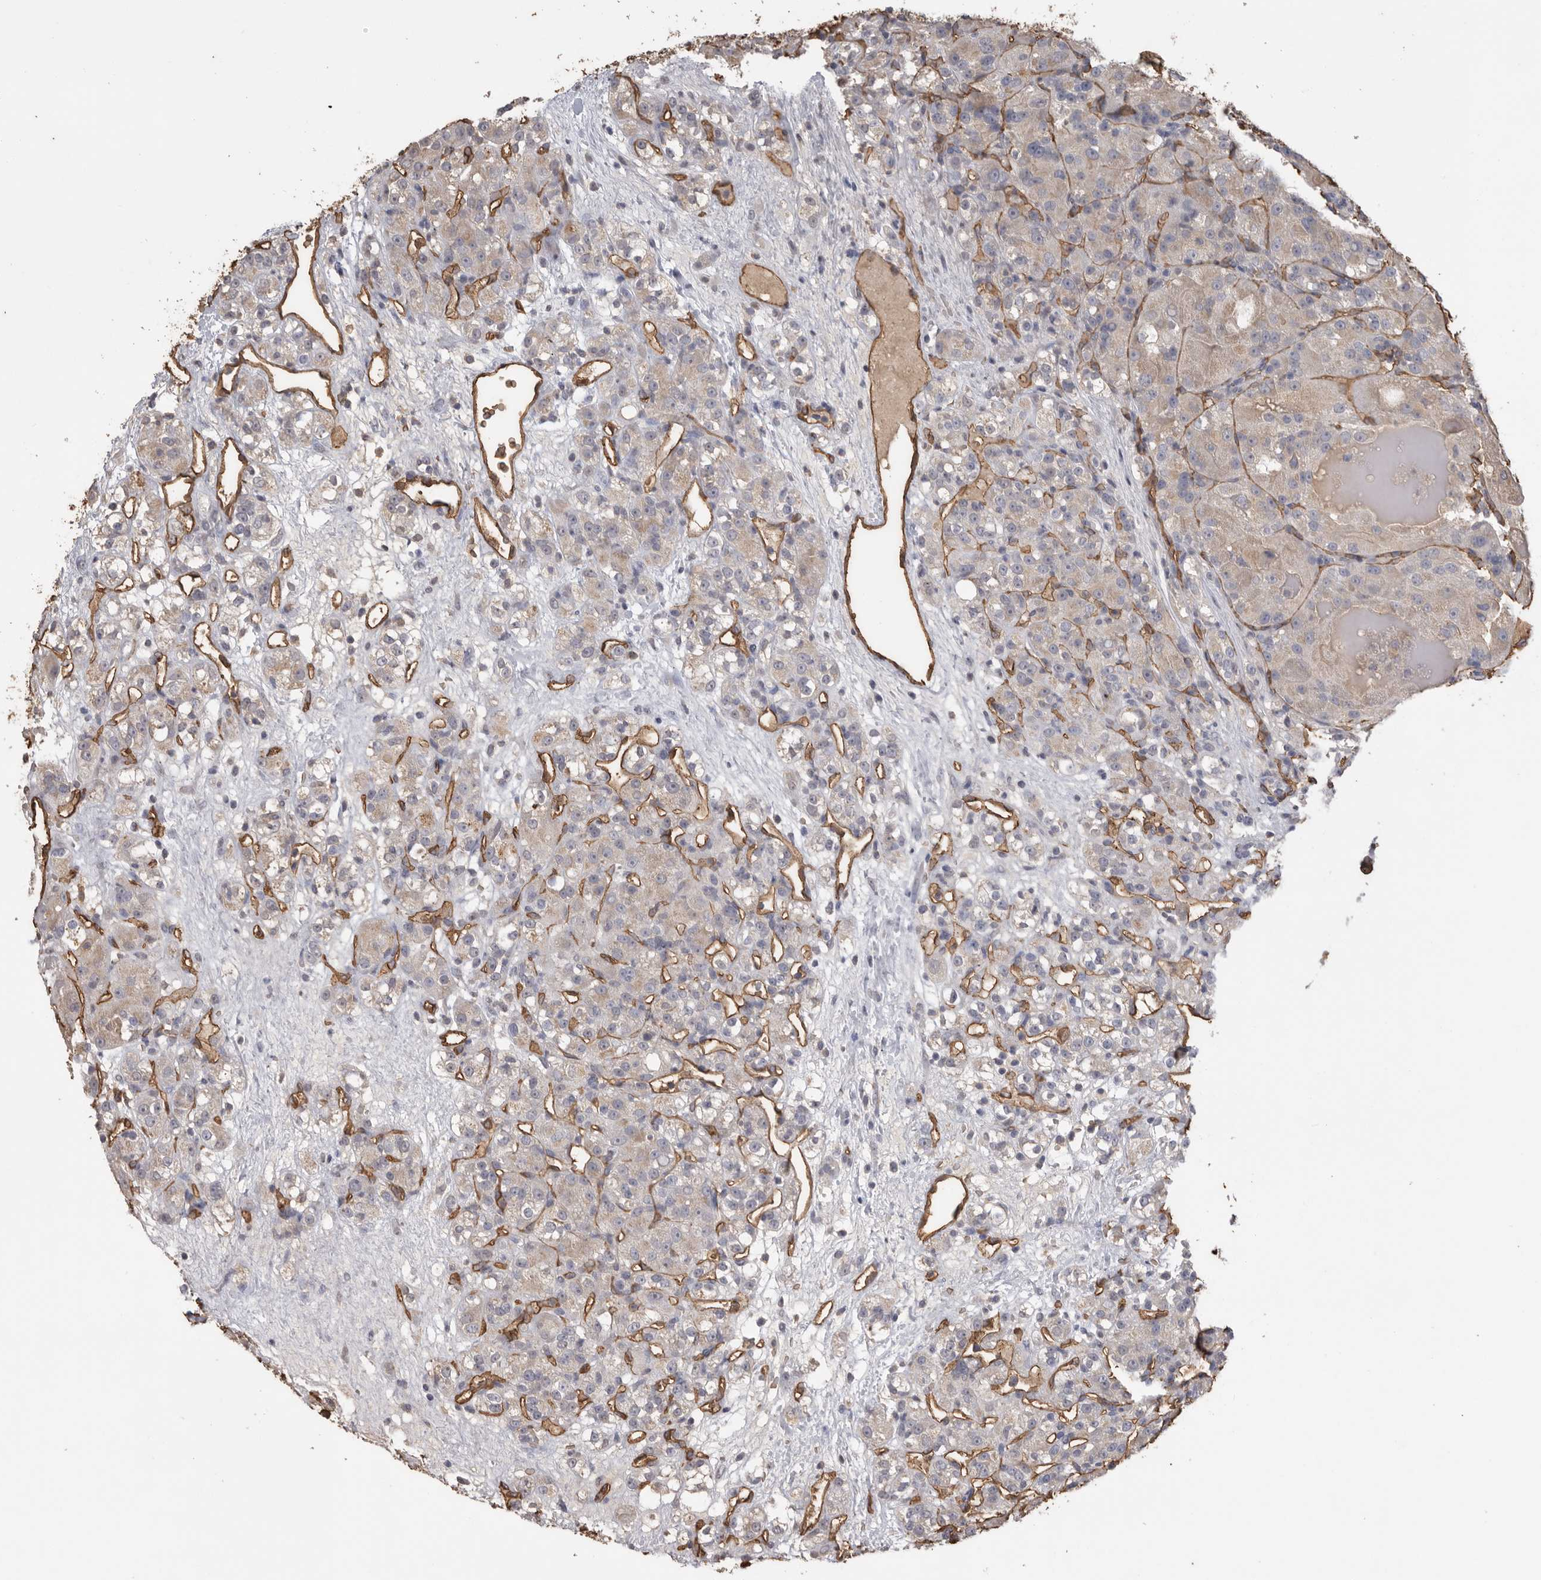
{"staining": {"intensity": "negative", "quantity": "none", "location": "none"}, "tissue": "renal cancer", "cell_type": "Tumor cells", "image_type": "cancer", "snomed": [{"axis": "morphology", "description": "Normal tissue, NOS"}, {"axis": "morphology", "description": "Adenocarcinoma, NOS"}, {"axis": "topography", "description": "Kidney"}], "caption": "There is no significant expression in tumor cells of renal cancer (adenocarcinoma).", "gene": "IL27", "patient": {"sex": "male", "age": 61}}